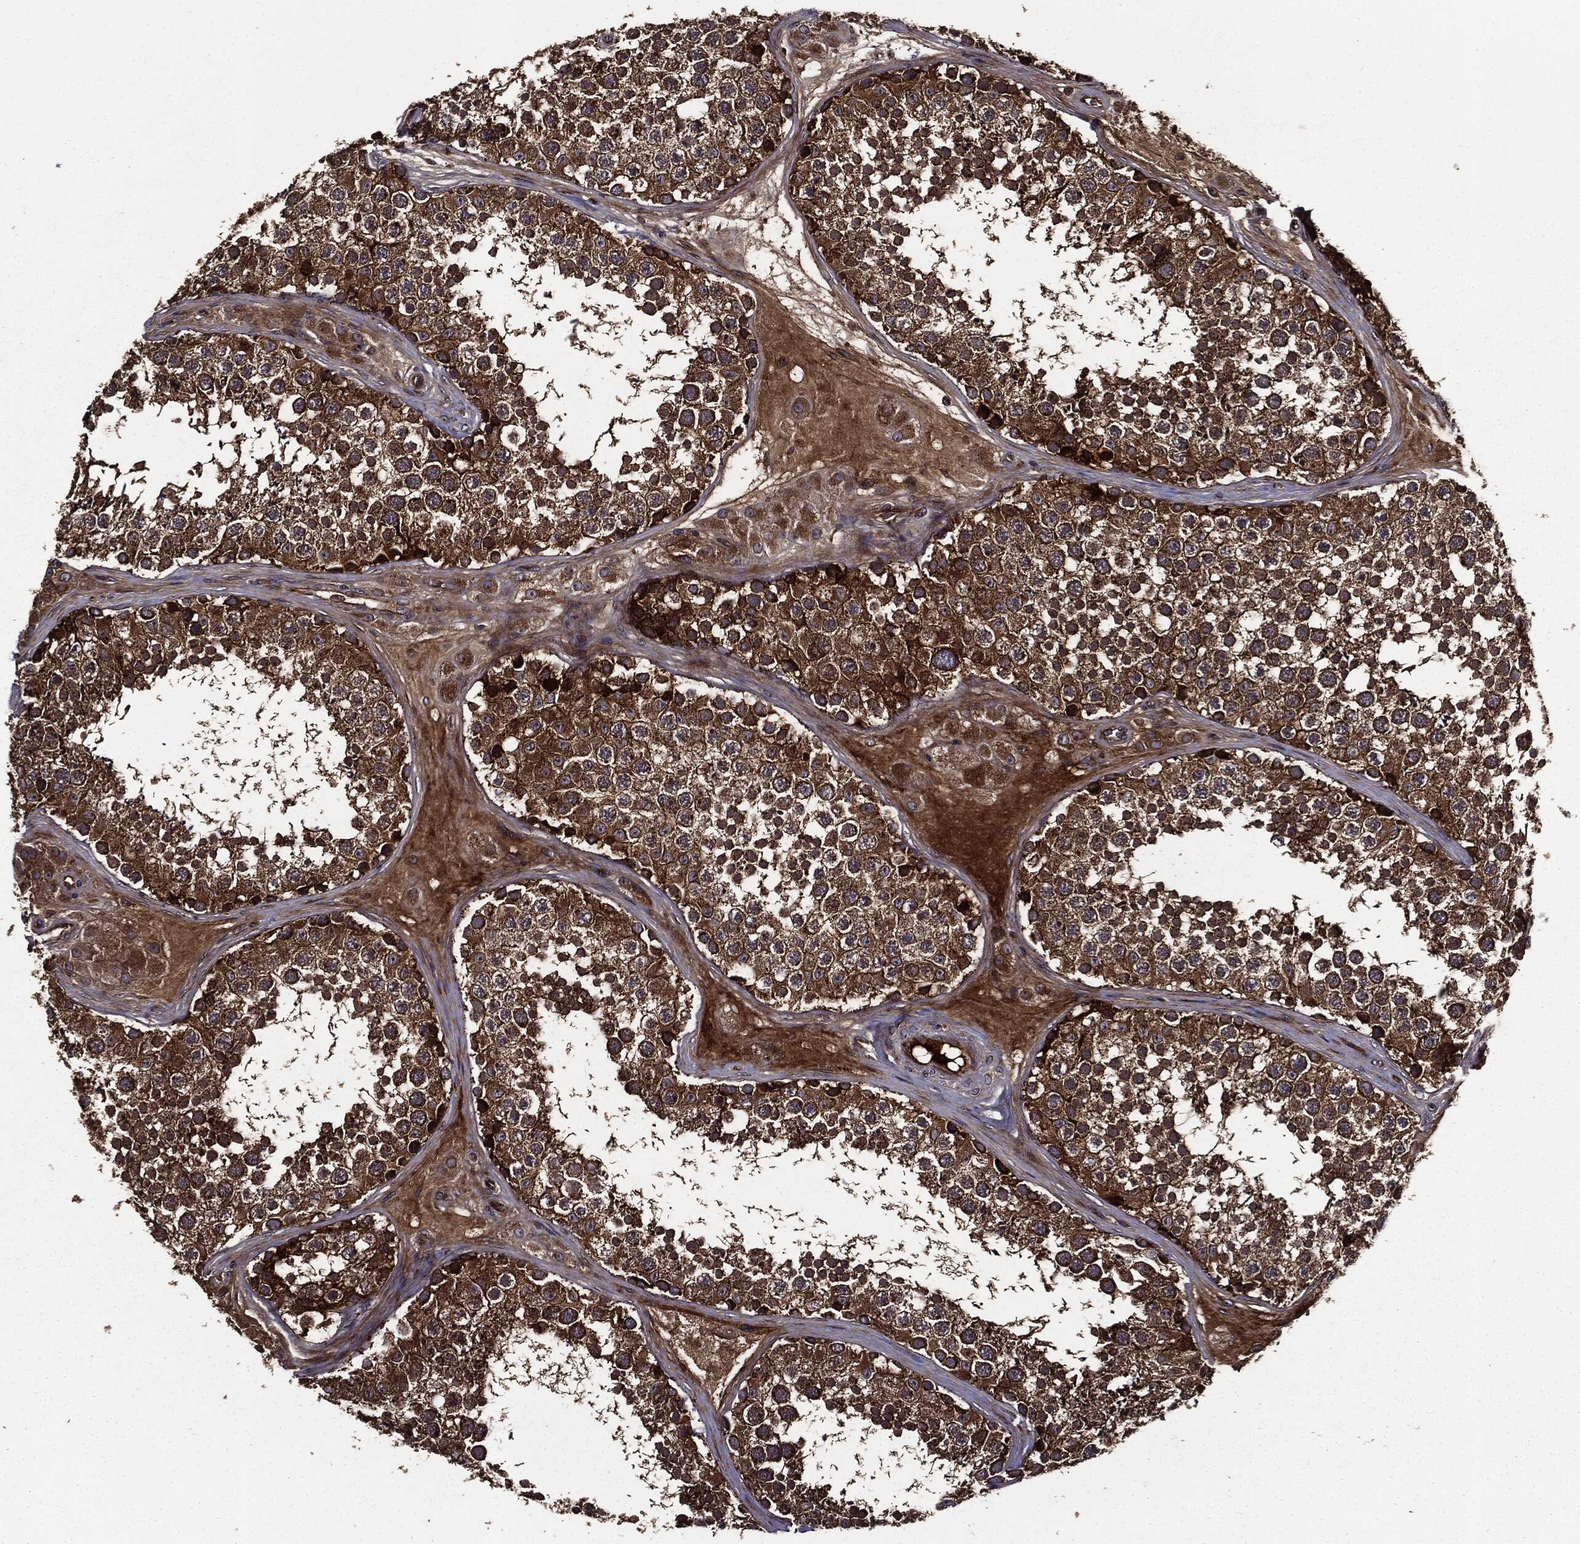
{"staining": {"intensity": "strong", "quantity": ">75%", "location": "cytoplasmic/membranous"}, "tissue": "testis", "cell_type": "Cells in seminiferous ducts", "image_type": "normal", "snomed": [{"axis": "morphology", "description": "Normal tissue, NOS"}, {"axis": "topography", "description": "Testis"}], "caption": "Testis stained with a brown dye exhibits strong cytoplasmic/membranous positive staining in about >75% of cells in seminiferous ducts.", "gene": "HTT", "patient": {"sex": "male", "age": 41}}